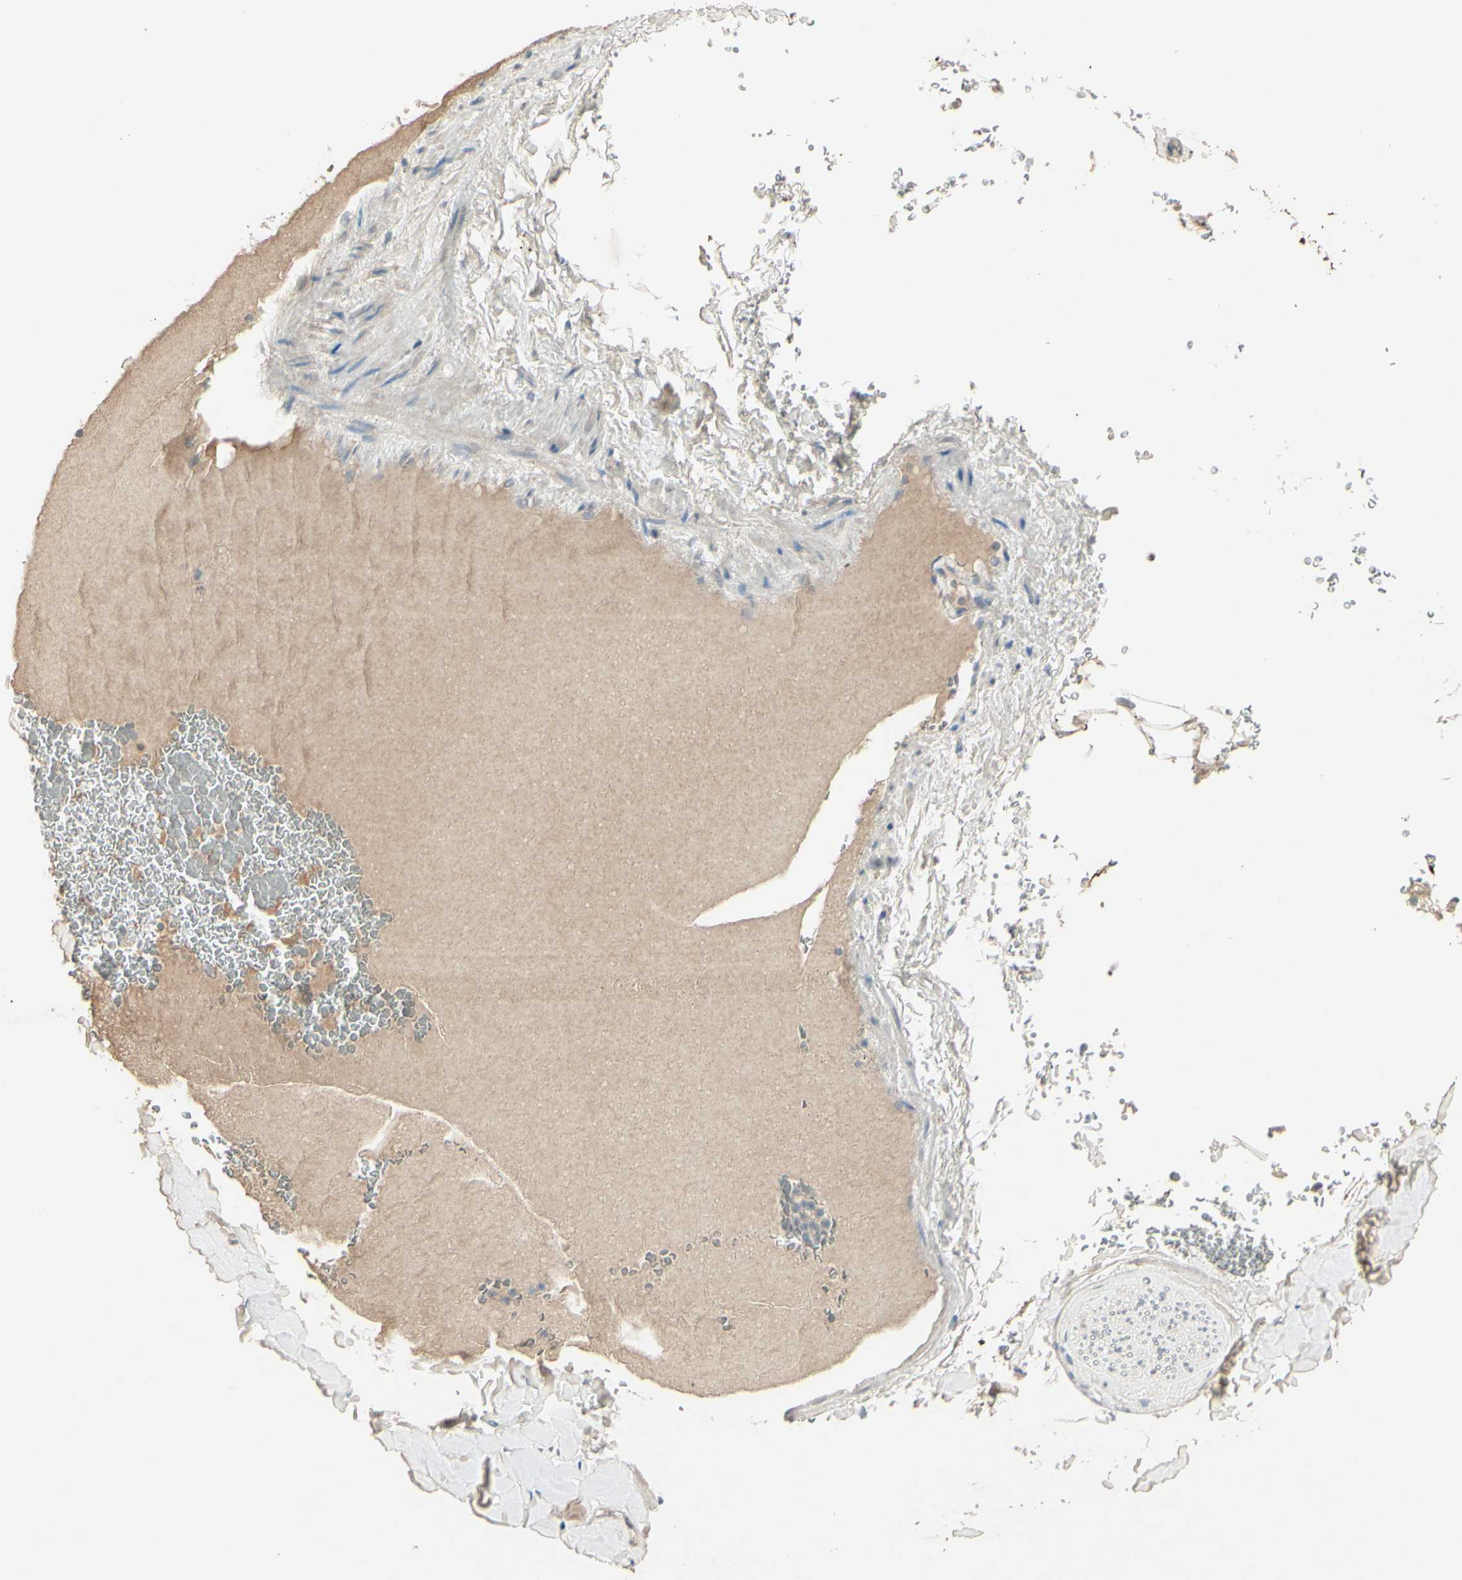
{"staining": {"intensity": "weak", "quantity": ">75%", "location": "cytoplasmic/membranous"}, "tissue": "adipose tissue", "cell_type": "Adipocytes", "image_type": "normal", "snomed": [{"axis": "morphology", "description": "Normal tissue, NOS"}, {"axis": "topography", "description": "Peripheral nerve tissue"}], "caption": "Protein positivity by immunohistochemistry demonstrates weak cytoplasmic/membranous positivity in about >75% of adipocytes in benign adipose tissue. (Brightfield microscopy of DAB IHC at high magnification).", "gene": "TIMM21", "patient": {"sex": "male", "age": 70}}